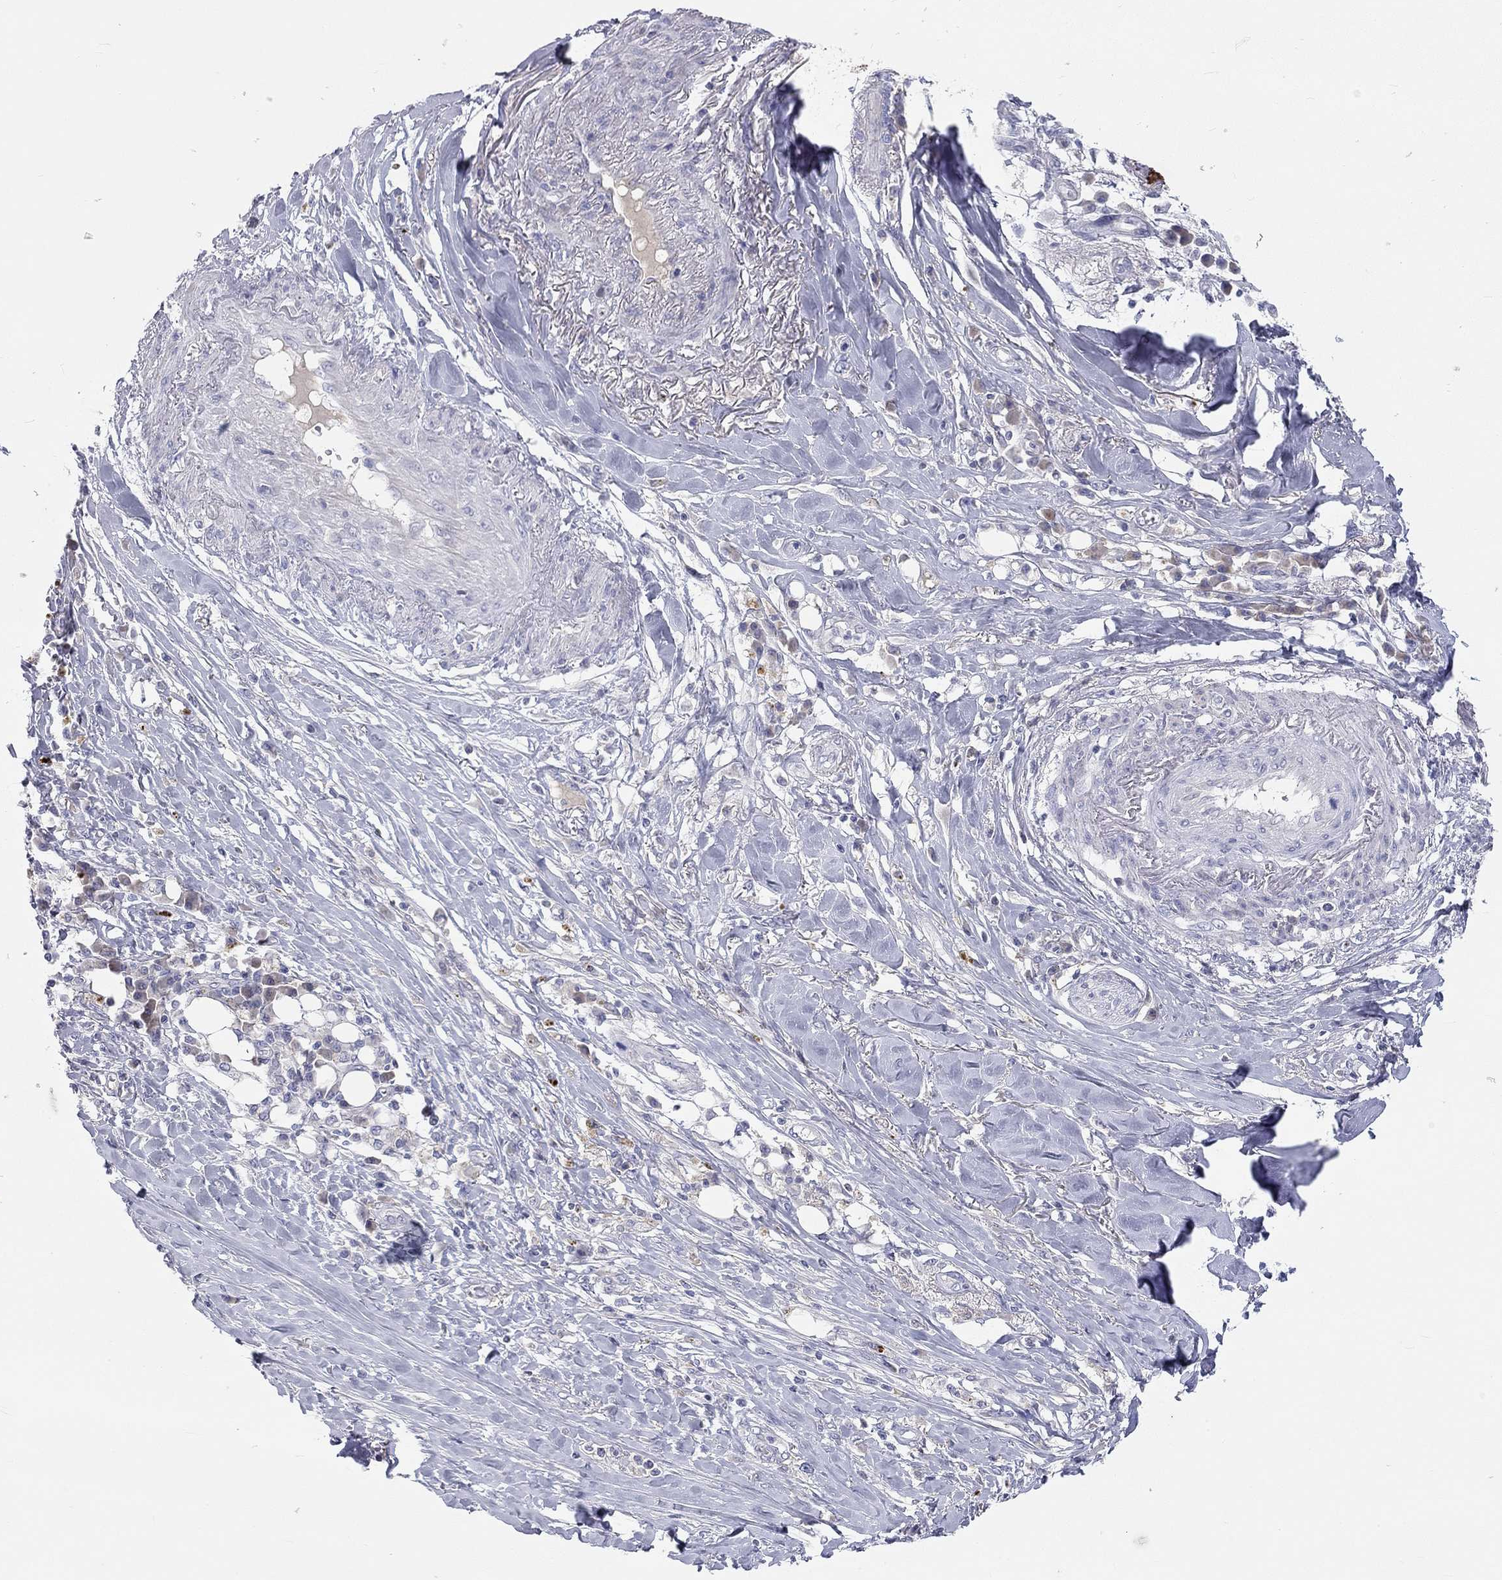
{"staining": {"intensity": "negative", "quantity": "none", "location": "none"}, "tissue": "skin cancer", "cell_type": "Tumor cells", "image_type": "cancer", "snomed": [{"axis": "morphology", "description": "Squamous cell carcinoma, NOS"}, {"axis": "topography", "description": "Skin"}], "caption": "Image shows no significant protein expression in tumor cells of skin cancer (squamous cell carcinoma).", "gene": "ST7L", "patient": {"sex": "male", "age": 82}}